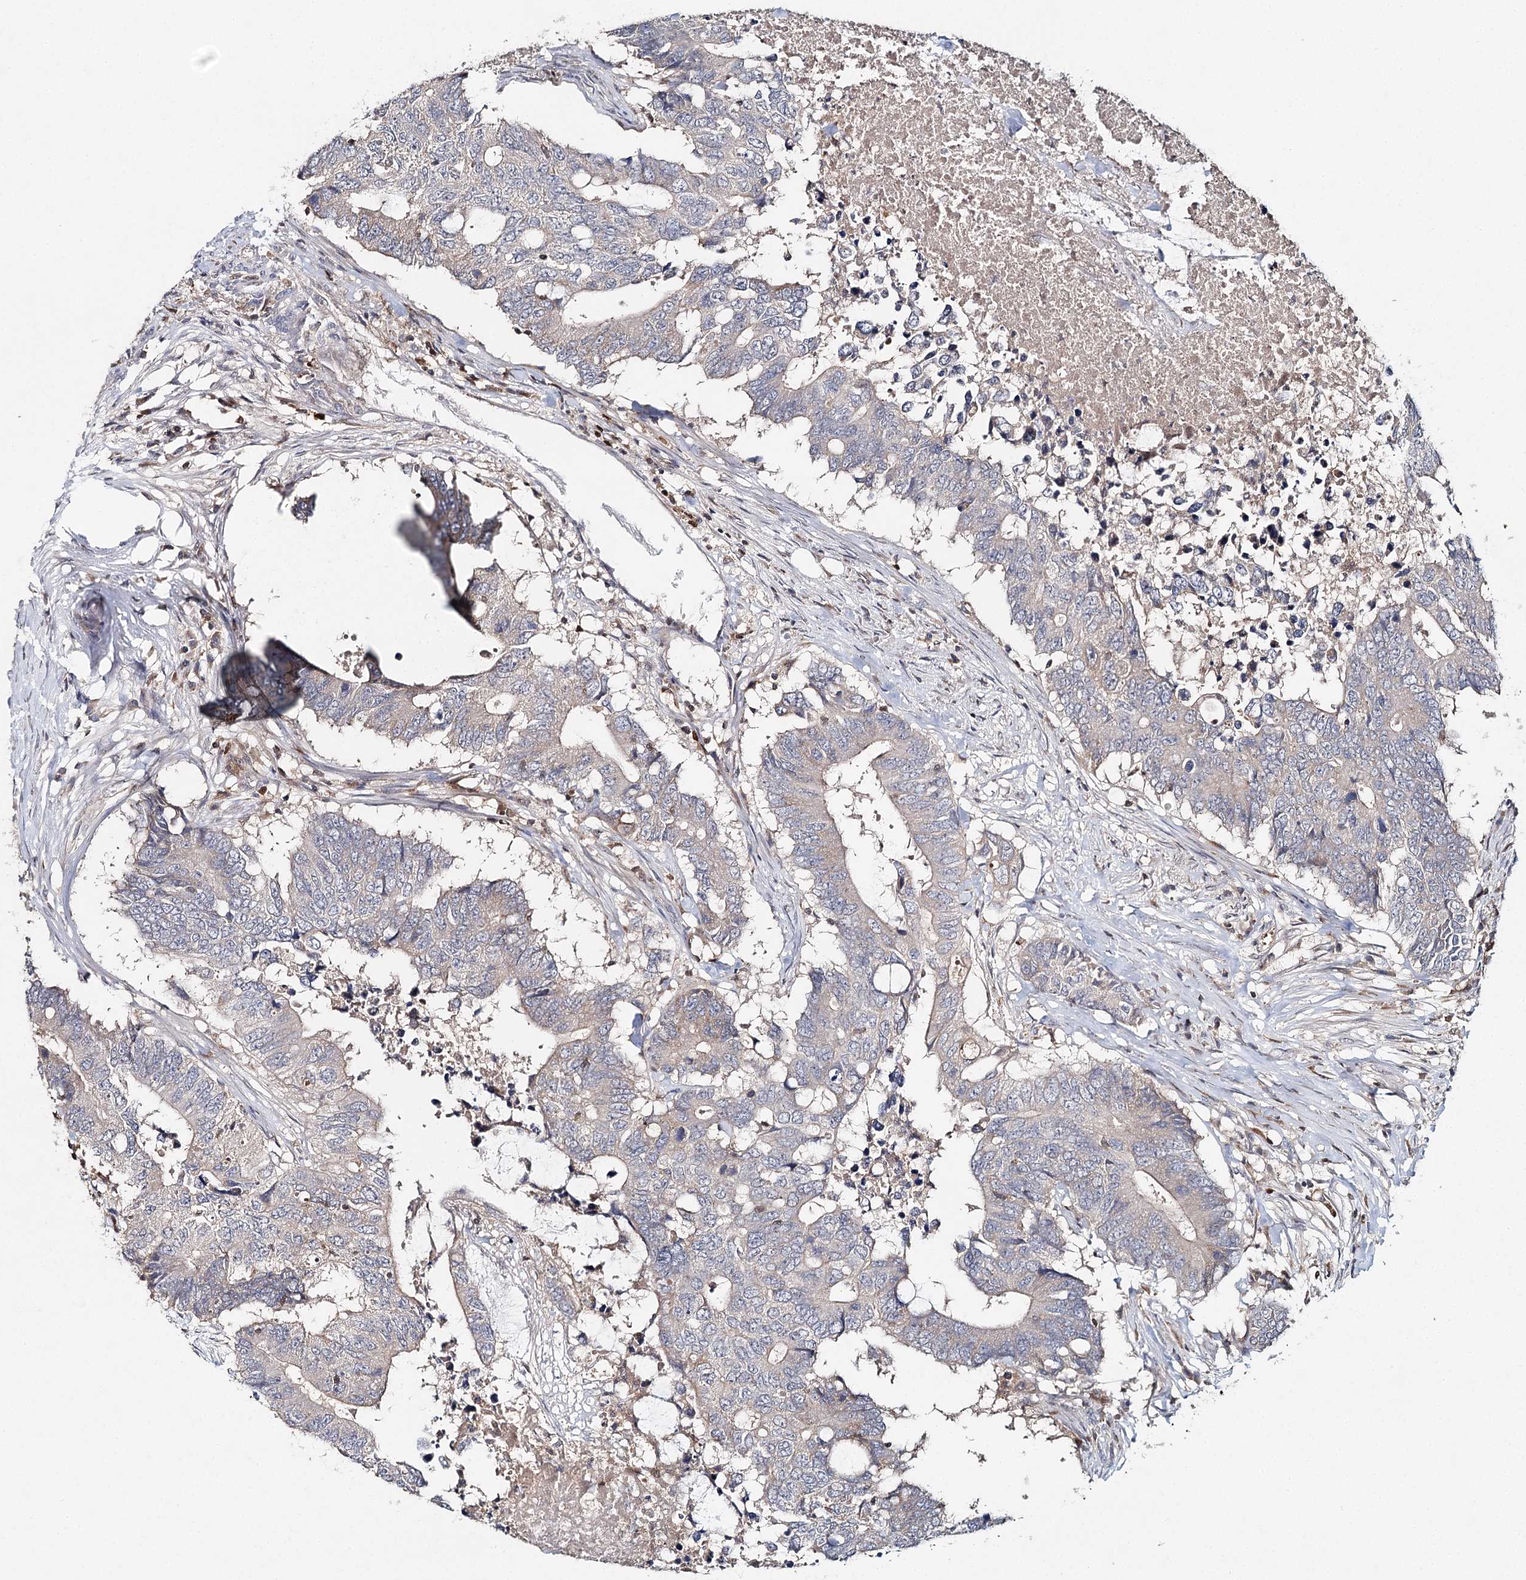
{"staining": {"intensity": "negative", "quantity": "none", "location": "none"}, "tissue": "colorectal cancer", "cell_type": "Tumor cells", "image_type": "cancer", "snomed": [{"axis": "morphology", "description": "Adenocarcinoma, NOS"}, {"axis": "topography", "description": "Colon"}], "caption": "The IHC histopathology image has no significant positivity in tumor cells of colorectal adenocarcinoma tissue. The staining is performed using DAB (3,3'-diaminobenzidine) brown chromogen with nuclei counter-stained in using hematoxylin.", "gene": "SLC41A2", "patient": {"sex": "male", "age": 71}}